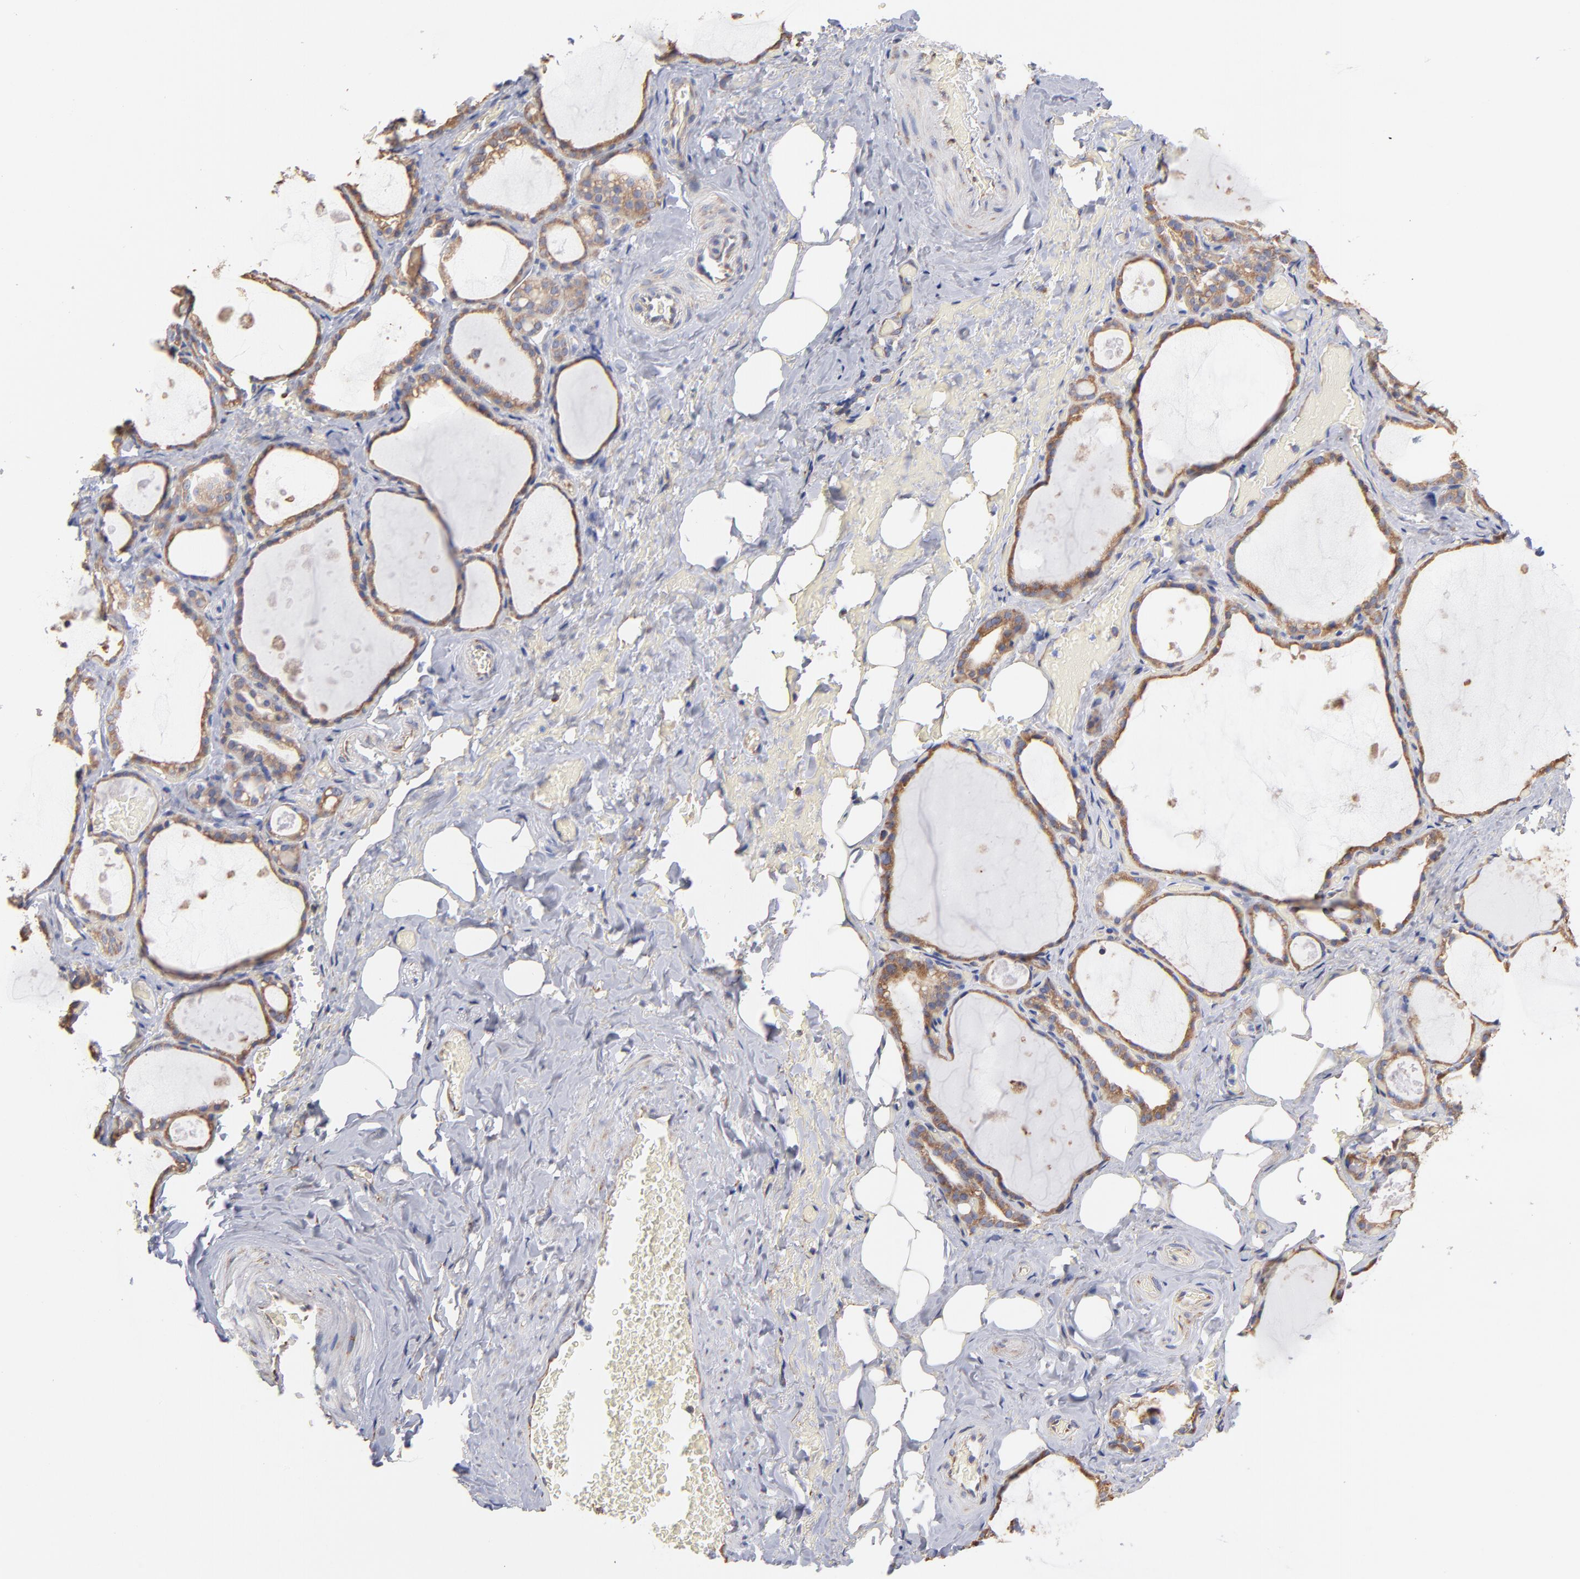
{"staining": {"intensity": "moderate", "quantity": ">75%", "location": "cytoplasmic/membranous"}, "tissue": "thyroid gland", "cell_type": "Glandular cells", "image_type": "normal", "snomed": [{"axis": "morphology", "description": "Normal tissue, NOS"}, {"axis": "topography", "description": "Thyroid gland"}], "caption": "Immunohistochemical staining of unremarkable human thyroid gland reveals medium levels of moderate cytoplasmic/membranous expression in approximately >75% of glandular cells. The staining was performed using DAB to visualize the protein expression in brown, while the nuclei were stained in blue with hematoxylin (Magnification: 20x).", "gene": "RPL9", "patient": {"sex": "male", "age": 61}}